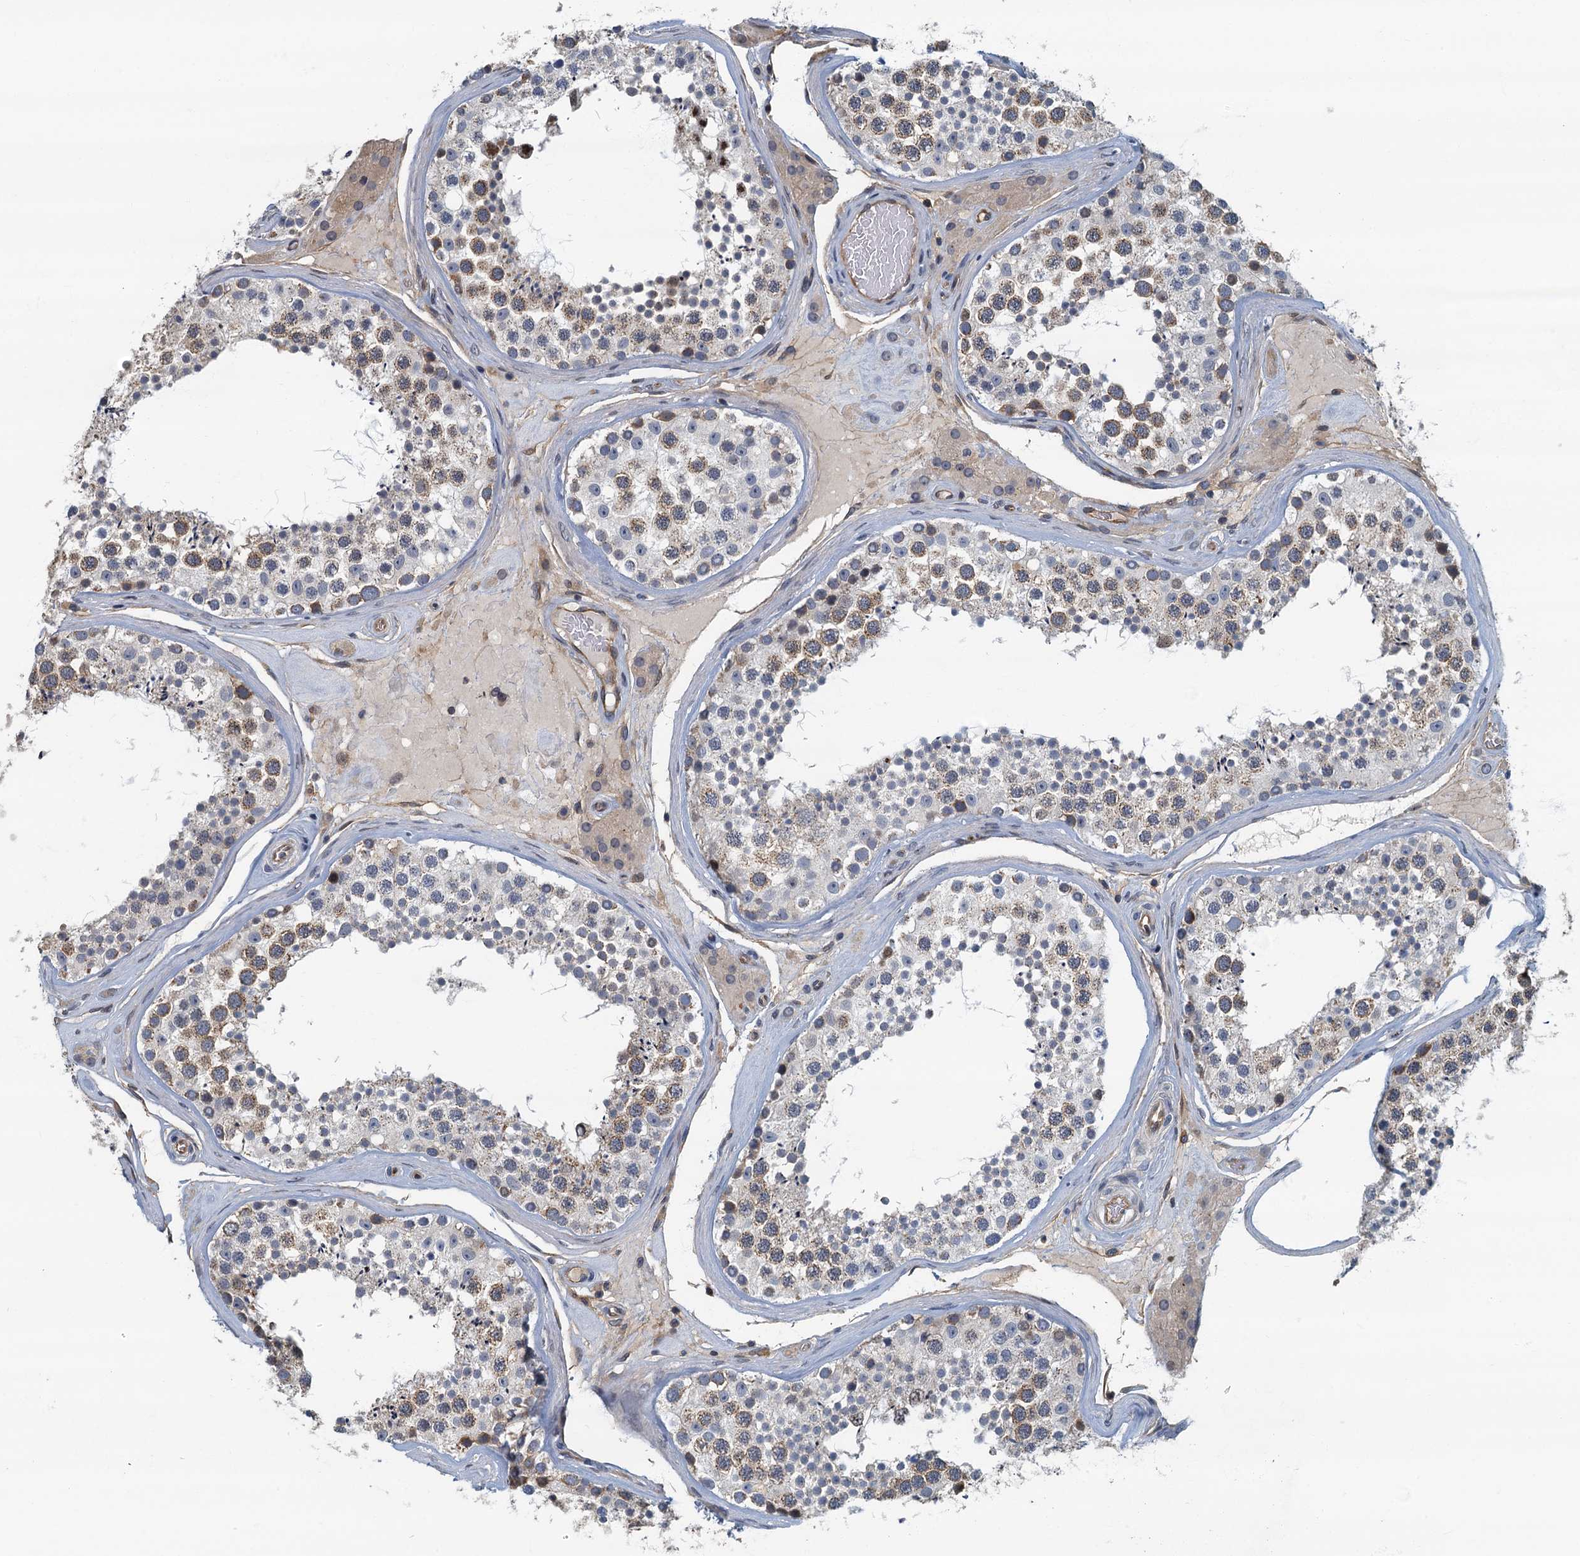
{"staining": {"intensity": "moderate", "quantity": "<25%", "location": "cytoplasmic/membranous"}, "tissue": "testis", "cell_type": "Cells in seminiferous ducts", "image_type": "normal", "snomed": [{"axis": "morphology", "description": "Normal tissue, NOS"}, {"axis": "topography", "description": "Testis"}], "caption": "High-power microscopy captured an immunohistochemistry (IHC) histopathology image of unremarkable testis, revealing moderate cytoplasmic/membranous expression in about <25% of cells in seminiferous ducts. (DAB (3,3'-diaminobenzidine) IHC, brown staining for protein, blue staining for nuclei).", "gene": "CKAP2L", "patient": {"sex": "male", "age": 46}}